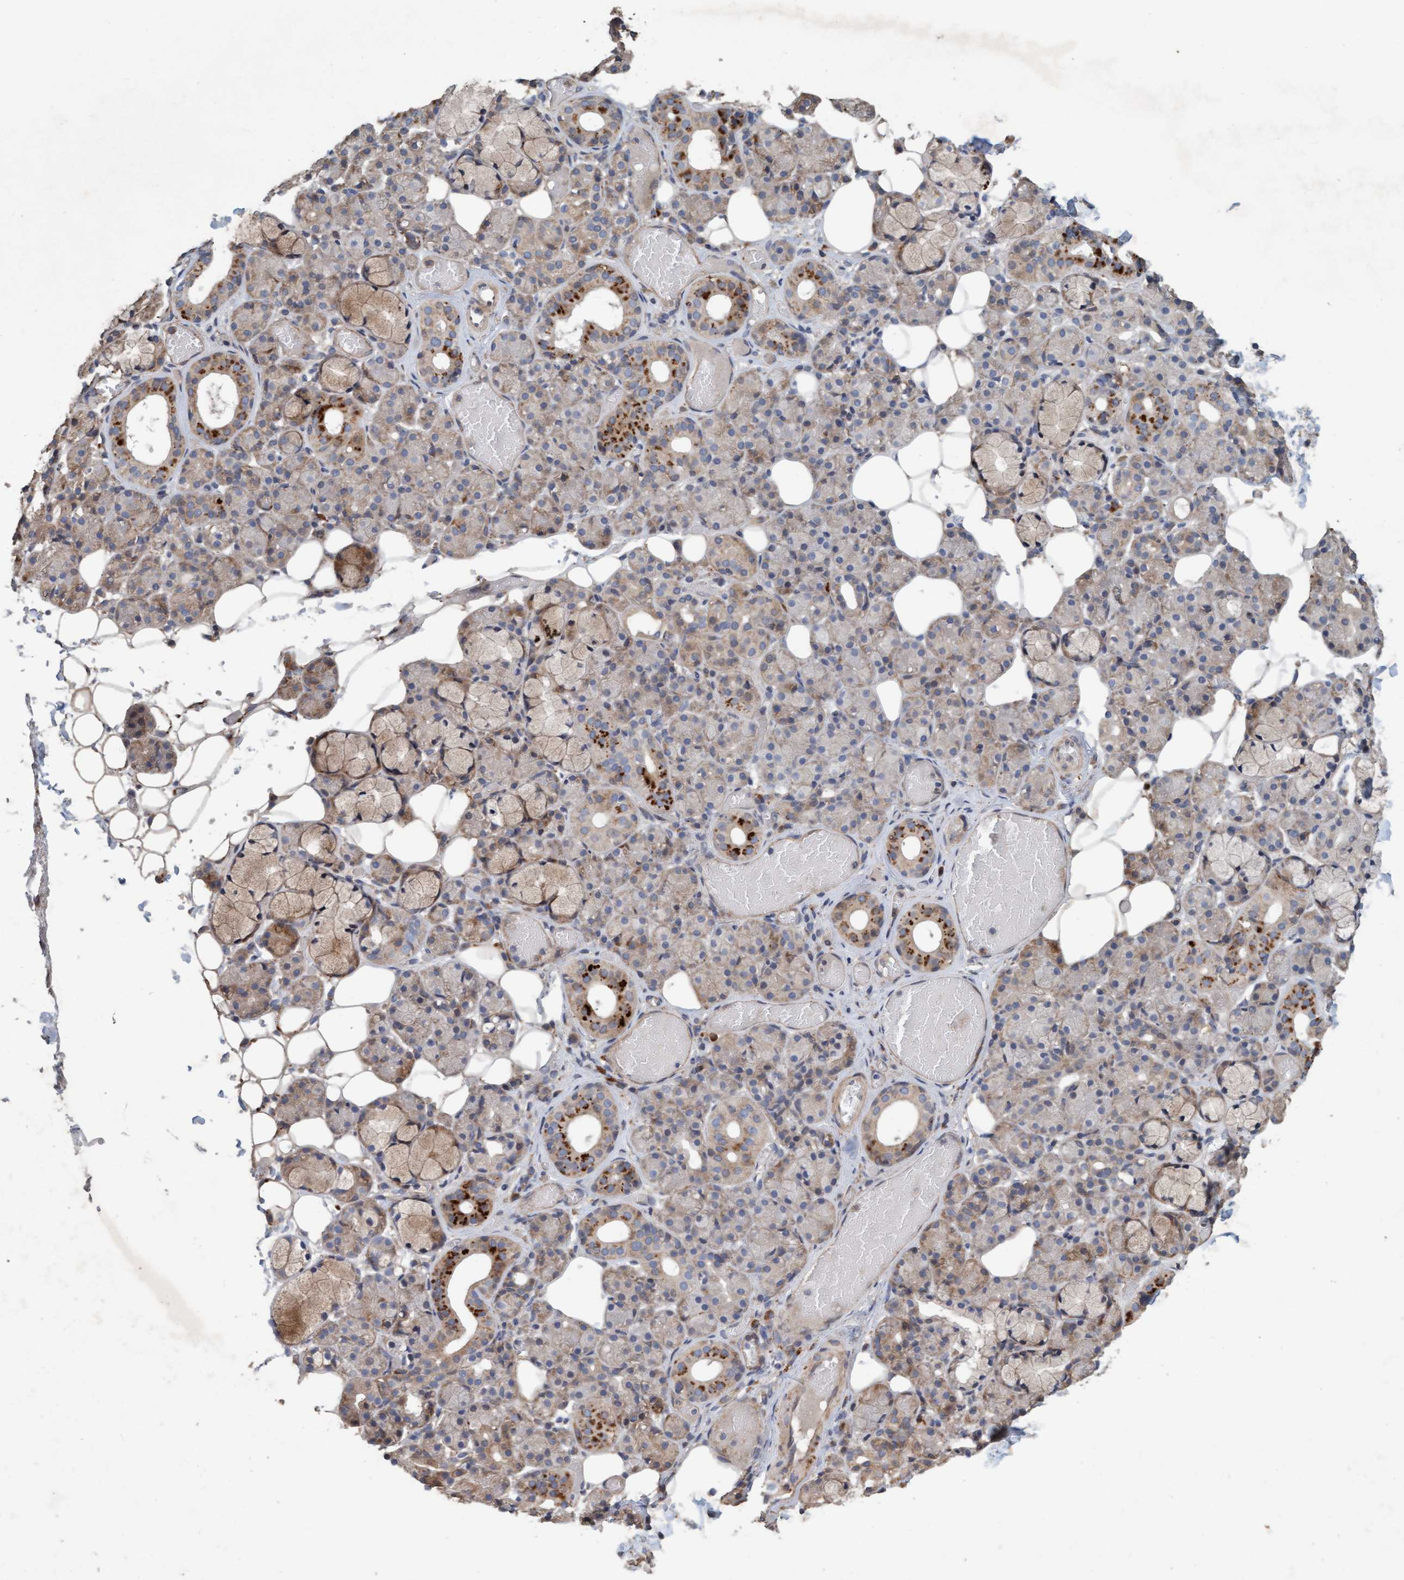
{"staining": {"intensity": "moderate", "quantity": "<25%", "location": "cytoplasmic/membranous"}, "tissue": "salivary gland", "cell_type": "Glandular cells", "image_type": "normal", "snomed": [{"axis": "morphology", "description": "Normal tissue, NOS"}, {"axis": "topography", "description": "Salivary gland"}], "caption": "Immunohistochemistry image of benign salivary gland: human salivary gland stained using immunohistochemistry (IHC) exhibits low levels of moderate protein expression localized specifically in the cytoplasmic/membranous of glandular cells, appearing as a cytoplasmic/membranous brown color.", "gene": "LONRF1", "patient": {"sex": "male", "age": 63}}